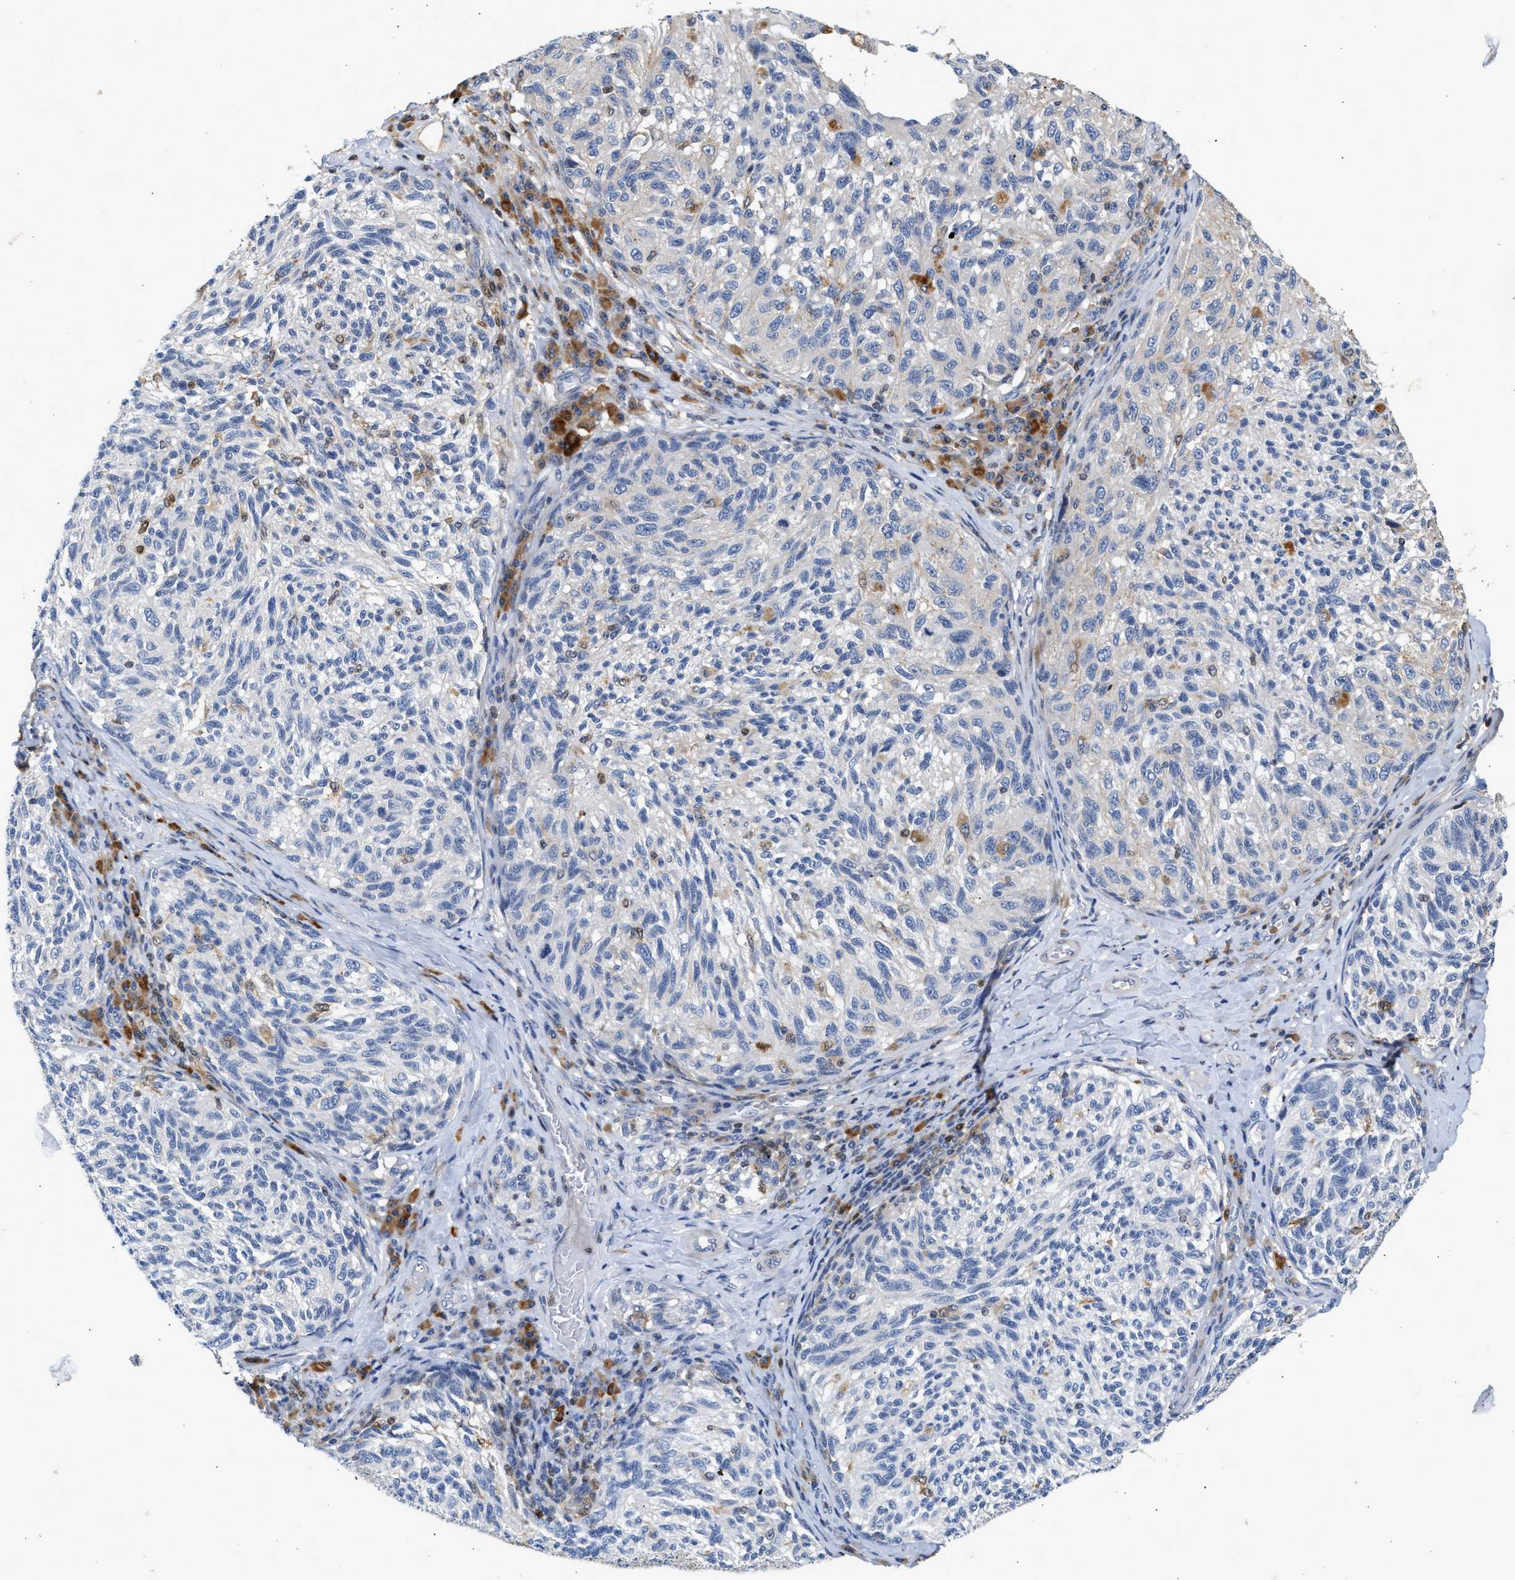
{"staining": {"intensity": "negative", "quantity": "none", "location": "none"}, "tissue": "melanoma", "cell_type": "Tumor cells", "image_type": "cancer", "snomed": [{"axis": "morphology", "description": "Malignant melanoma, NOS"}, {"axis": "topography", "description": "Skin"}], "caption": "Immunohistochemistry (IHC) of melanoma reveals no expression in tumor cells. (IHC, brightfield microscopy, high magnification).", "gene": "SLIT2", "patient": {"sex": "female", "age": 73}}